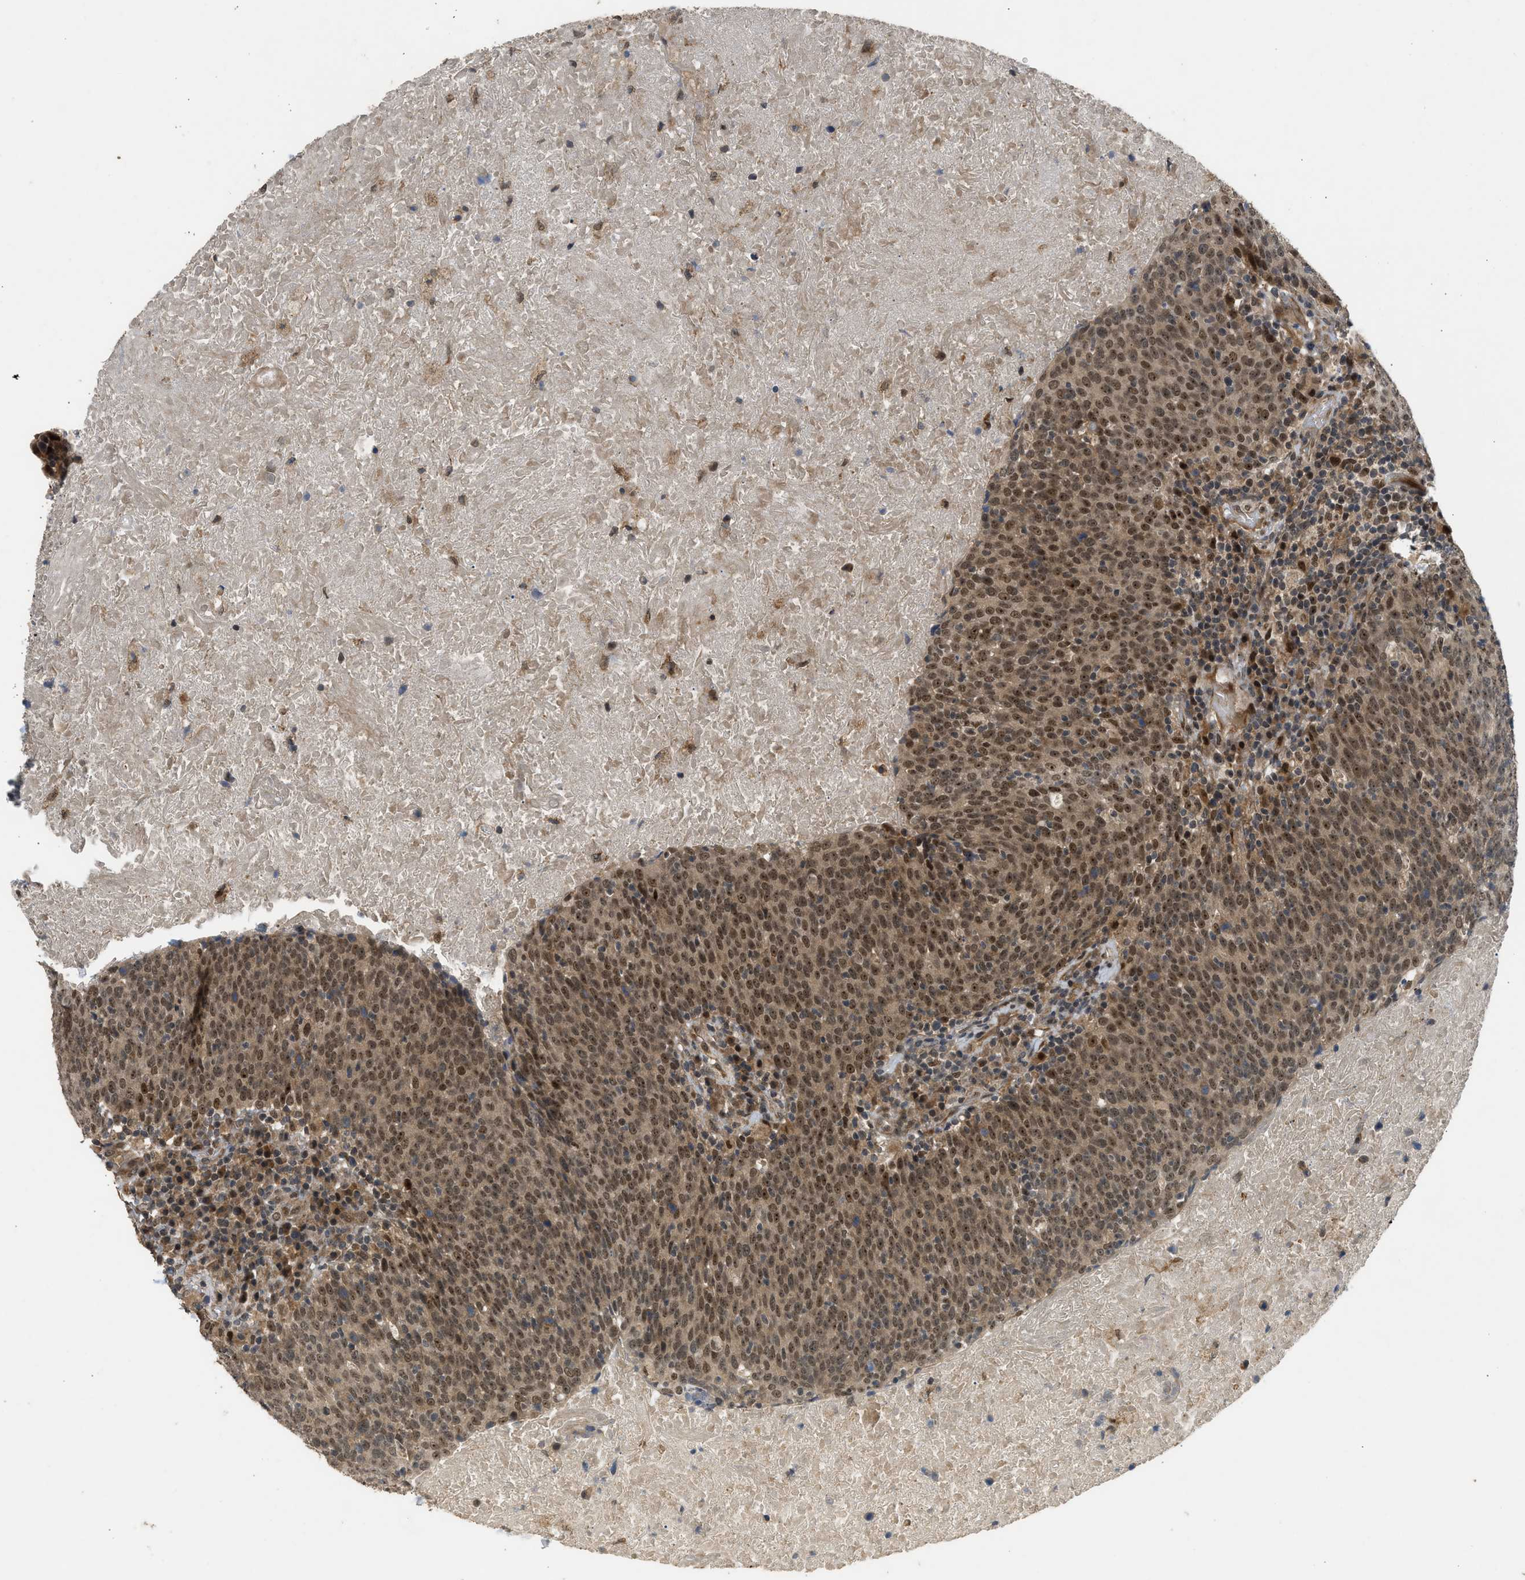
{"staining": {"intensity": "moderate", "quantity": ">75%", "location": "cytoplasmic/membranous,nuclear"}, "tissue": "head and neck cancer", "cell_type": "Tumor cells", "image_type": "cancer", "snomed": [{"axis": "morphology", "description": "Squamous cell carcinoma, NOS"}, {"axis": "morphology", "description": "Squamous cell carcinoma, metastatic, NOS"}, {"axis": "topography", "description": "Lymph node"}, {"axis": "topography", "description": "Head-Neck"}], "caption": "Immunohistochemistry photomicrograph of neoplastic tissue: human squamous cell carcinoma (head and neck) stained using immunohistochemistry (IHC) demonstrates medium levels of moderate protein expression localized specifically in the cytoplasmic/membranous and nuclear of tumor cells, appearing as a cytoplasmic/membranous and nuclear brown color.", "gene": "GET1", "patient": {"sex": "male", "age": 62}}